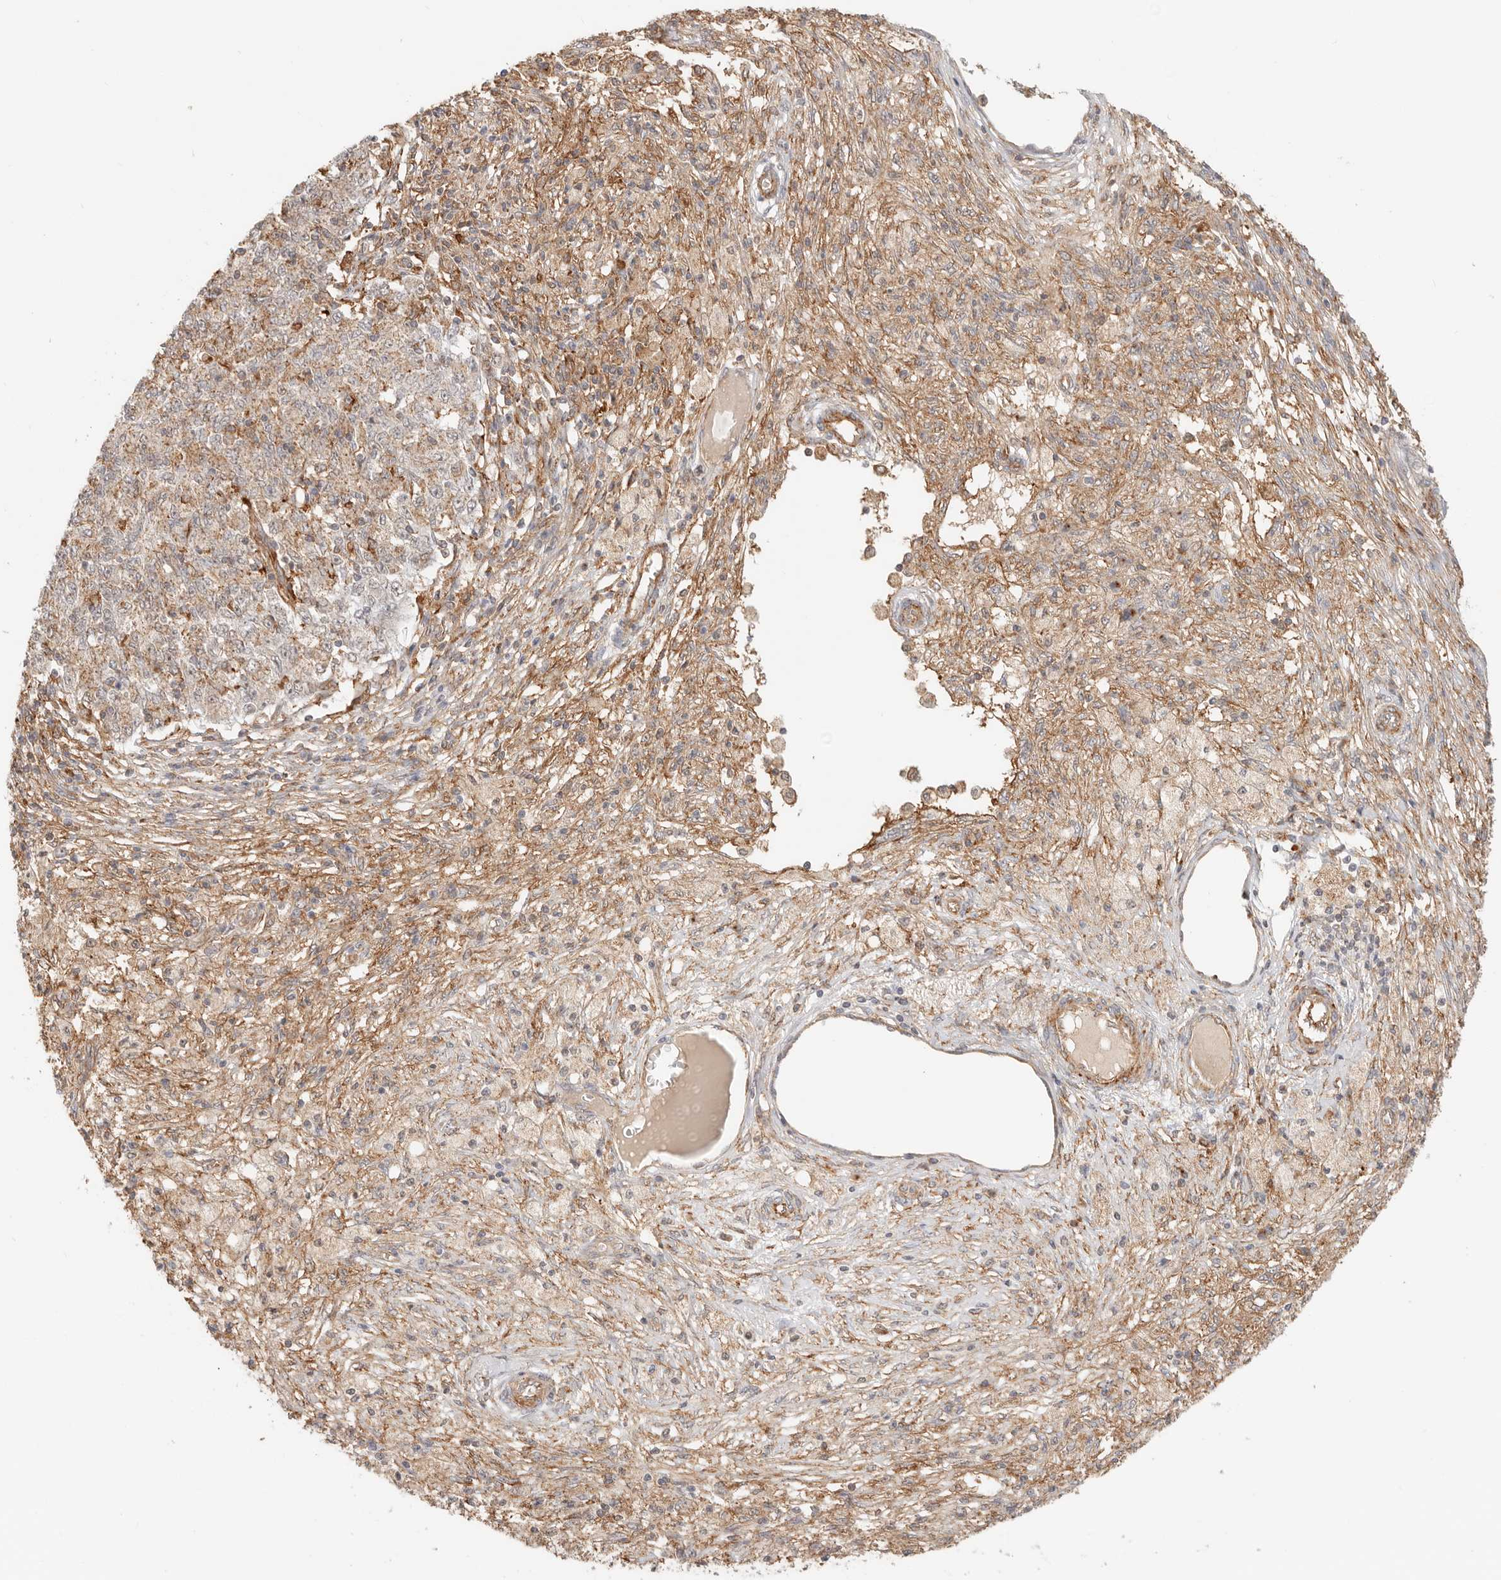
{"staining": {"intensity": "moderate", "quantity": "25%-75%", "location": "cytoplasmic/membranous,nuclear"}, "tissue": "ovarian cancer", "cell_type": "Tumor cells", "image_type": "cancer", "snomed": [{"axis": "morphology", "description": "Carcinoma, endometroid"}, {"axis": "topography", "description": "Ovary"}], "caption": "Protein expression analysis of ovarian cancer (endometroid carcinoma) exhibits moderate cytoplasmic/membranous and nuclear staining in about 25%-75% of tumor cells.", "gene": "HEXD", "patient": {"sex": "female", "age": 42}}